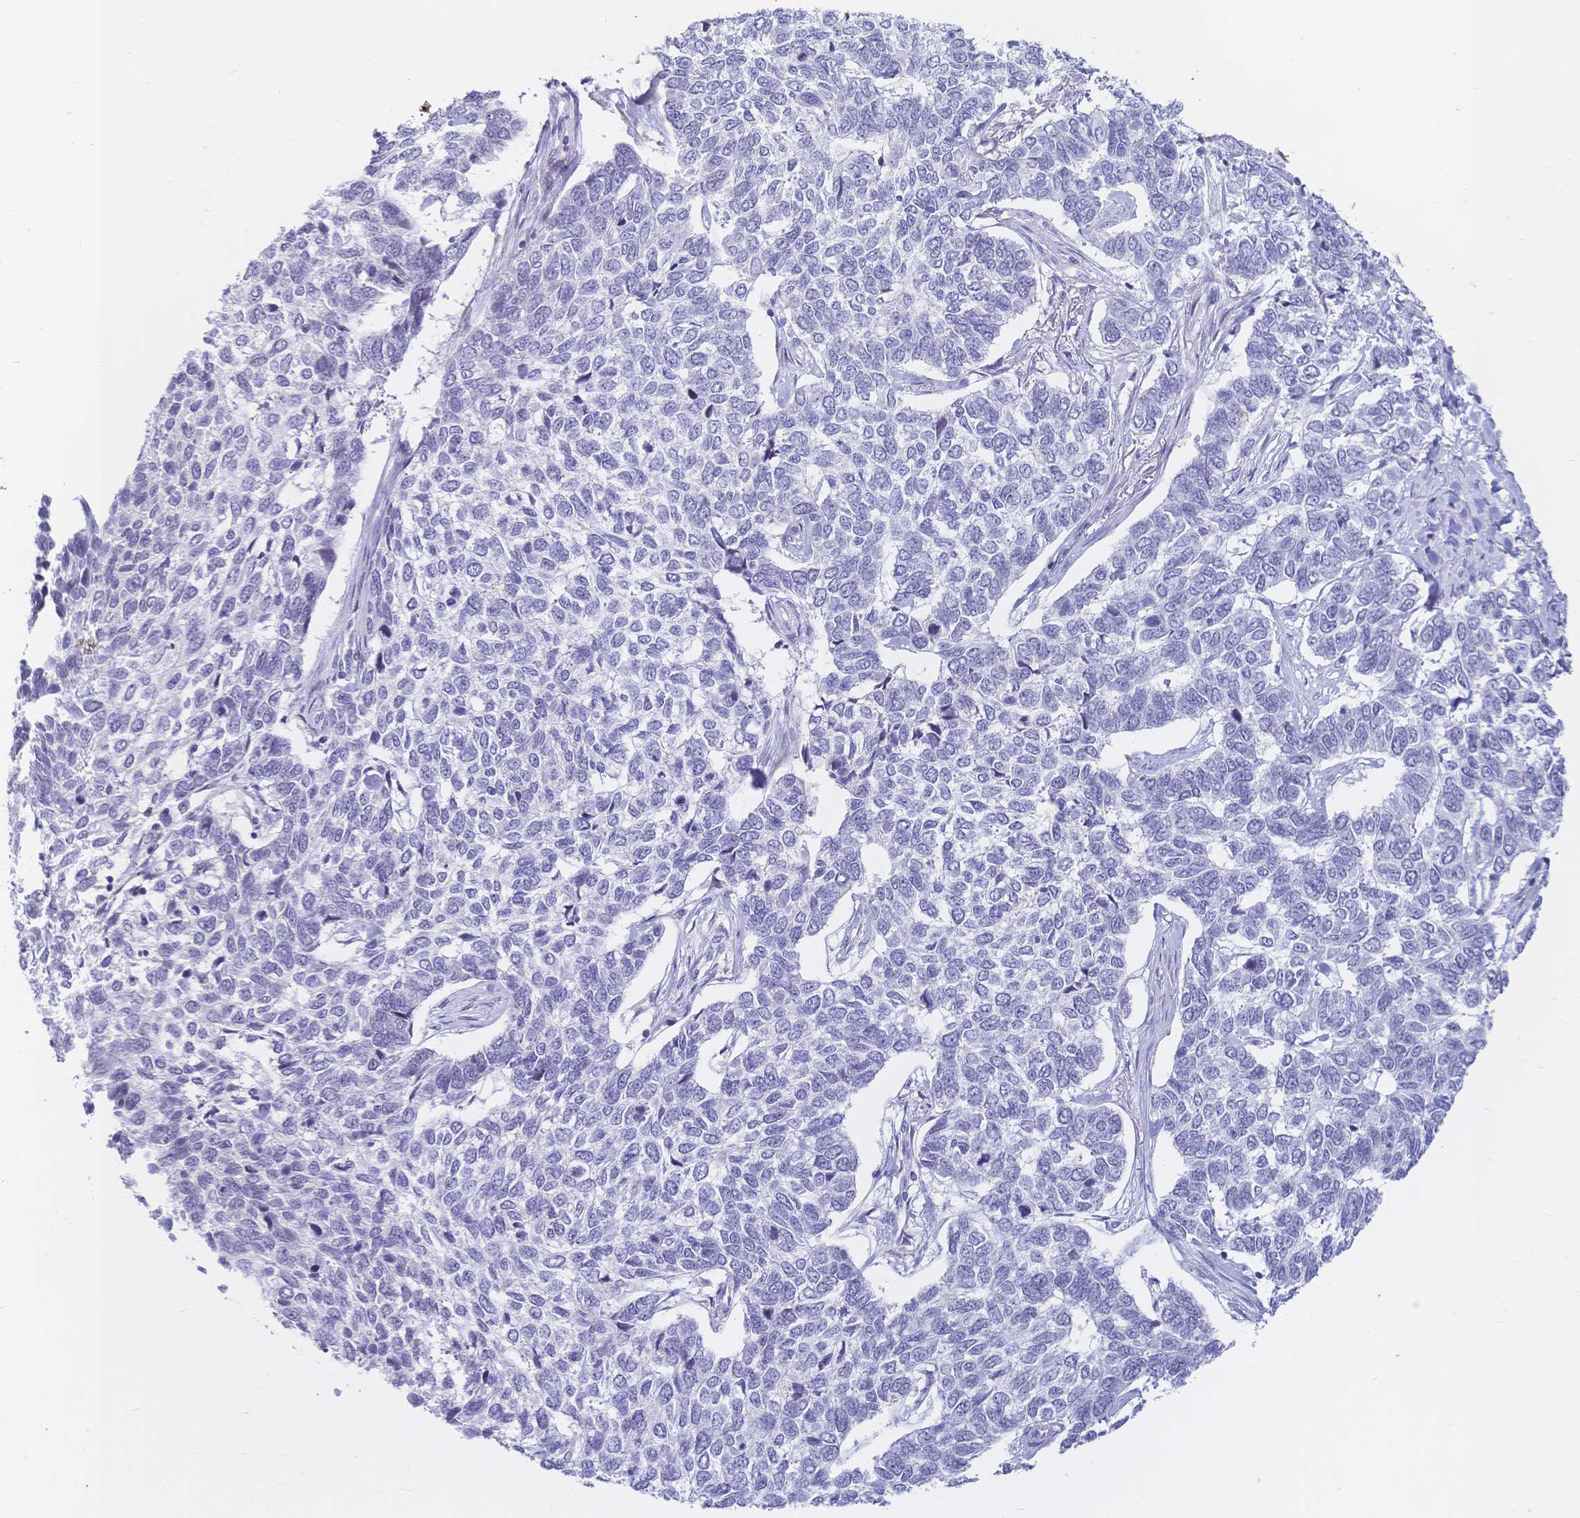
{"staining": {"intensity": "negative", "quantity": "none", "location": "none"}, "tissue": "skin cancer", "cell_type": "Tumor cells", "image_type": "cancer", "snomed": [{"axis": "morphology", "description": "Basal cell carcinoma"}, {"axis": "topography", "description": "Skin"}], "caption": "There is no significant staining in tumor cells of skin cancer (basal cell carcinoma).", "gene": "CR2", "patient": {"sex": "female", "age": 65}}